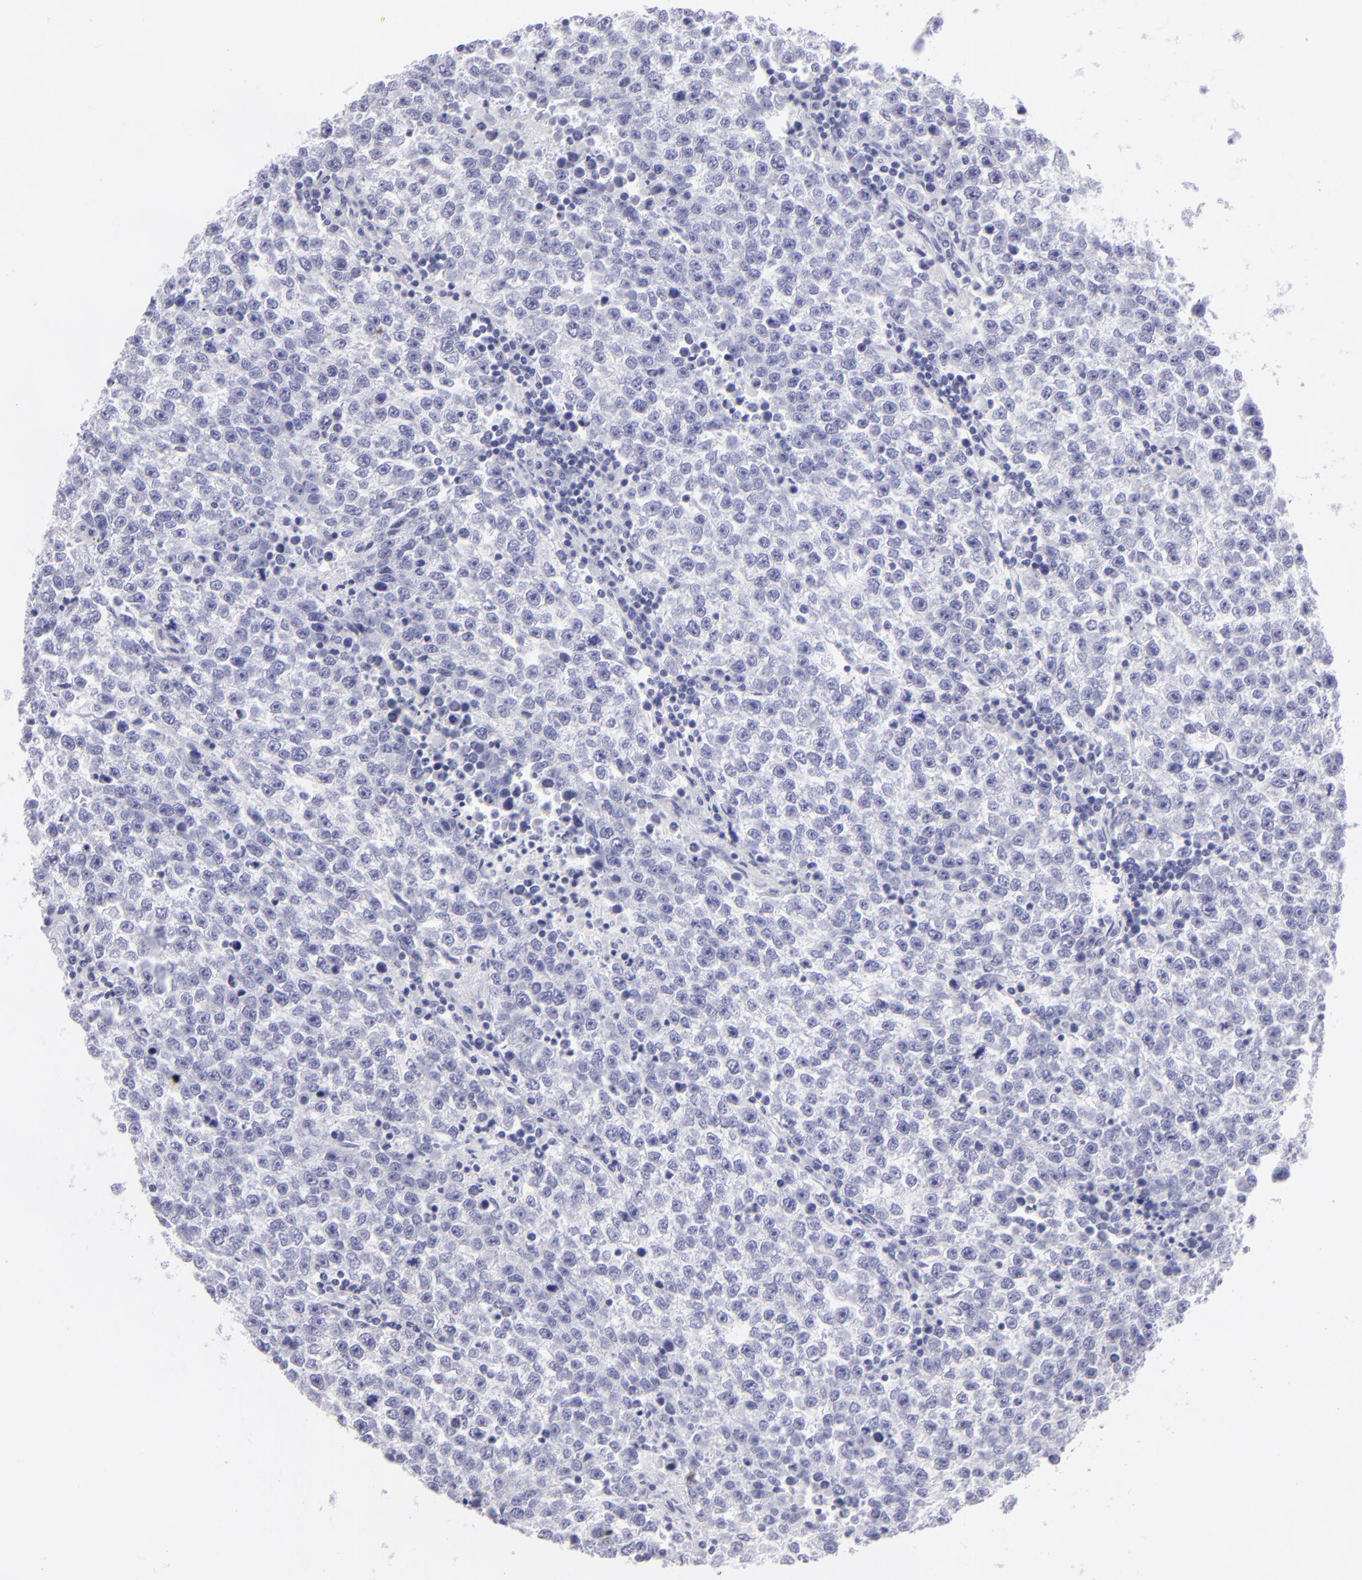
{"staining": {"intensity": "negative", "quantity": "none", "location": "none"}, "tissue": "testis cancer", "cell_type": "Tumor cells", "image_type": "cancer", "snomed": [{"axis": "morphology", "description": "Seminoma, NOS"}, {"axis": "topography", "description": "Testis"}], "caption": "Seminoma (testis) stained for a protein using immunohistochemistry (IHC) displays no positivity tumor cells.", "gene": "SLC1A3", "patient": {"sex": "male", "age": 36}}